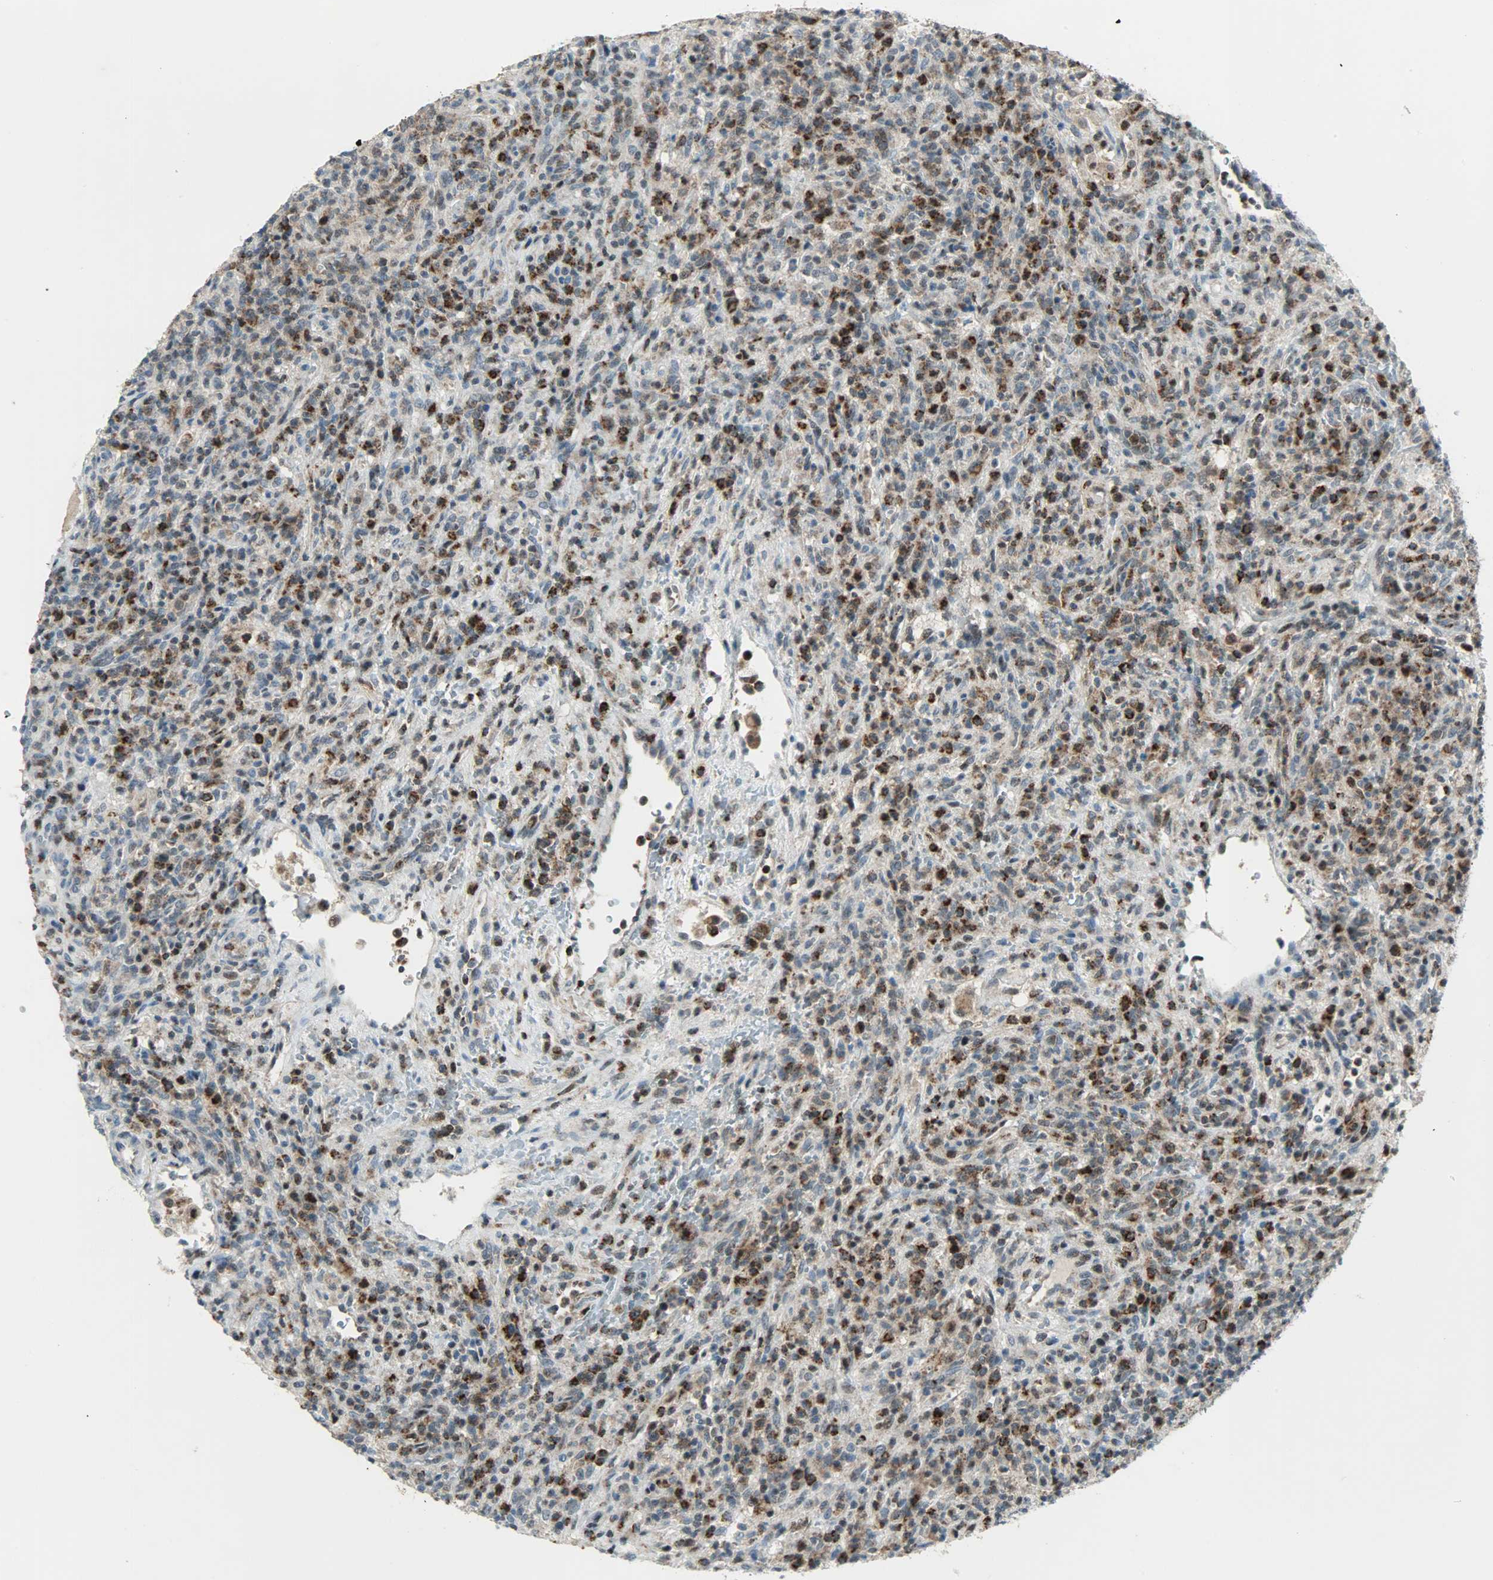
{"staining": {"intensity": "strong", "quantity": ">75%", "location": "cytoplasmic/membranous"}, "tissue": "lymphoma", "cell_type": "Tumor cells", "image_type": "cancer", "snomed": [{"axis": "morphology", "description": "Hodgkin's disease, NOS"}, {"axis": "topography", "description": "Lymph node"}], "caption": "Hodgkin's disease stained with a brown dye shows strong cytoplasmic/membranous positive expression in about >75% of tumor cells.", "gene": "IL15", "patient": {"sex": "male", "age": 65}}